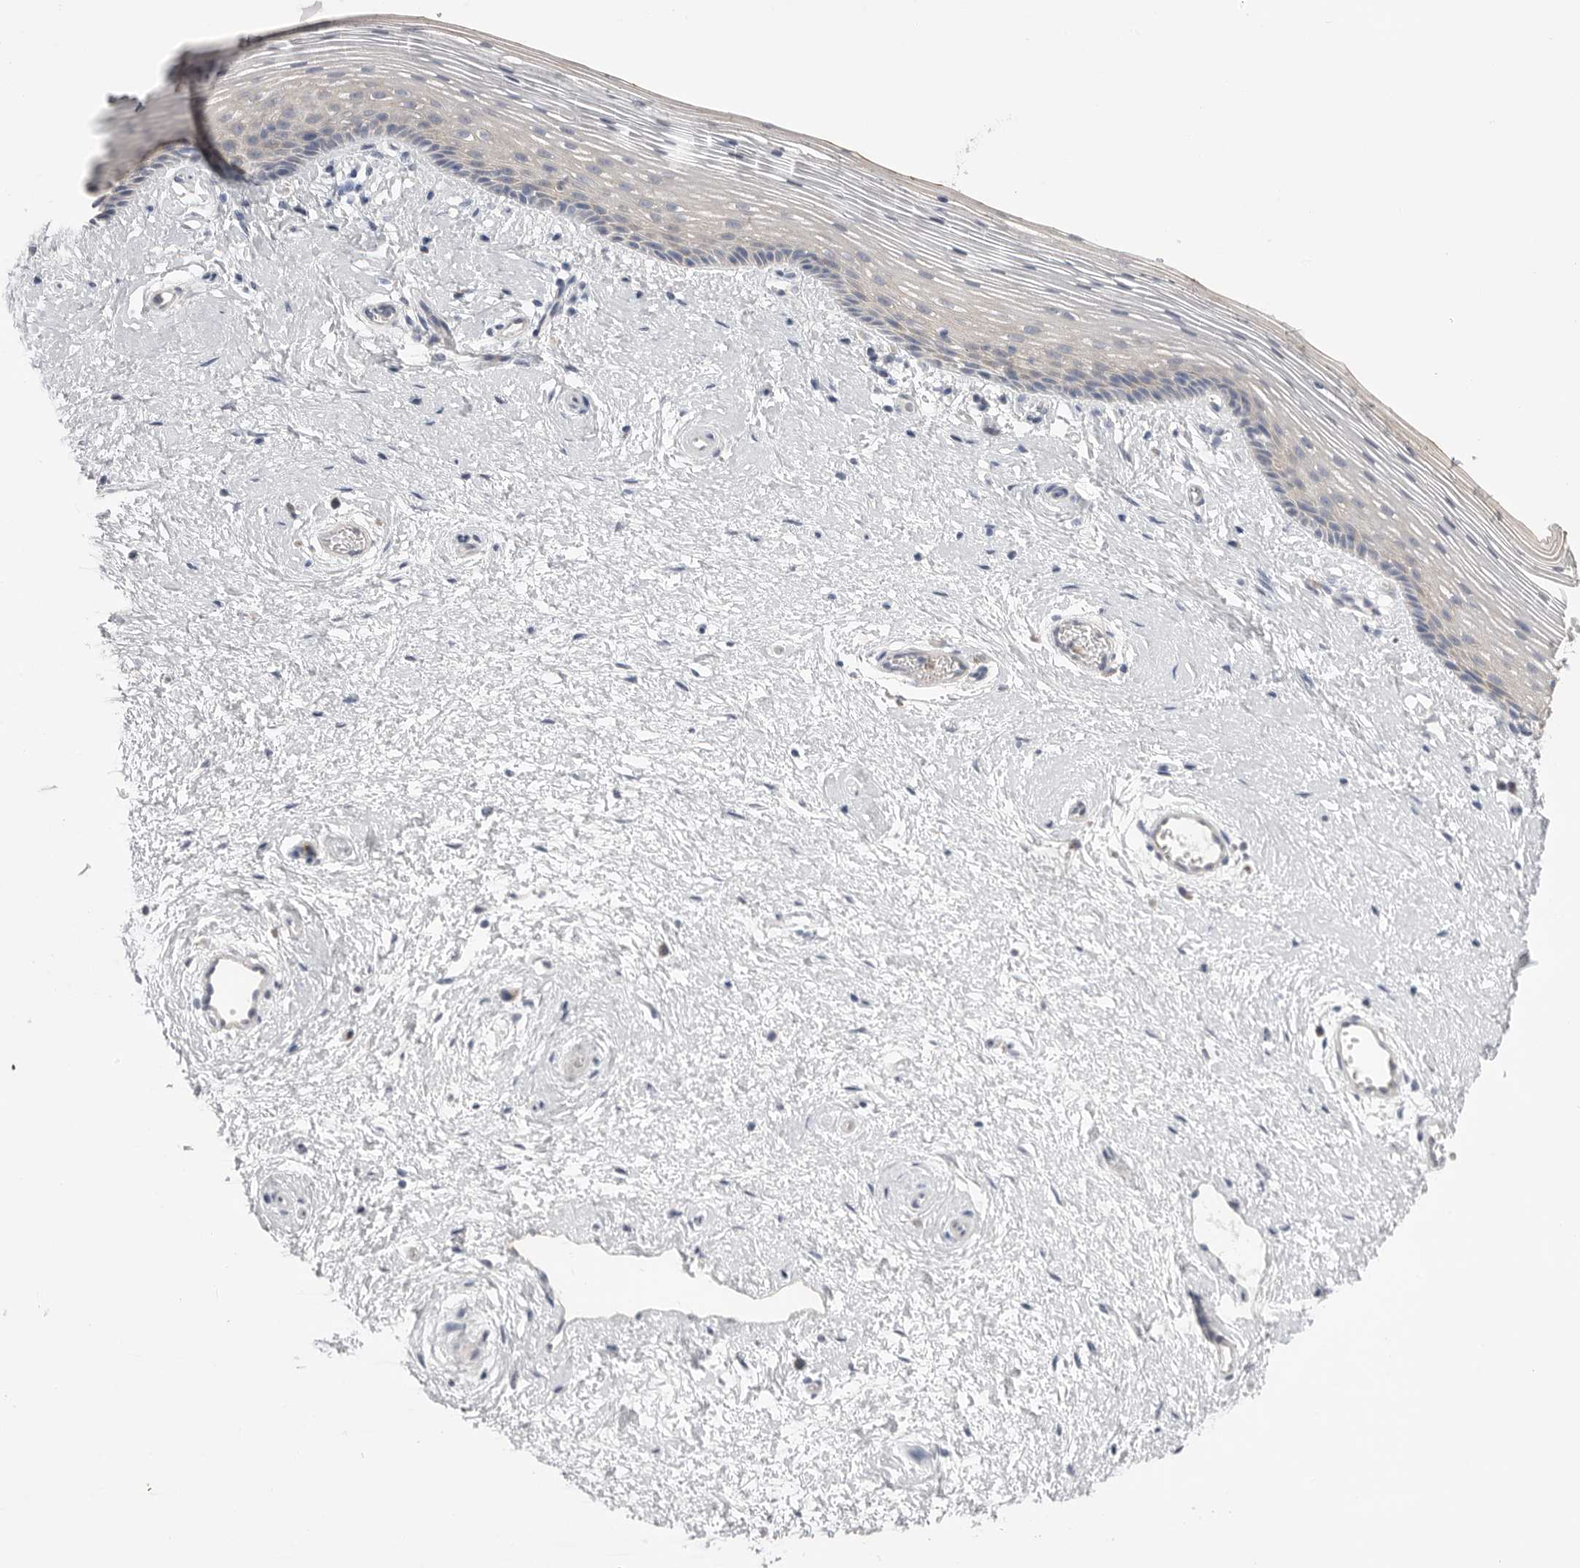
{"staining": {"intensity": "negative", "quantity": "none", "location": "none"}, "tissue": "vagina", "cell_type": "Squamous epithelial cells", "image_type": "normal", "snomed": [{"axis": "morphology", "description": "Normal tissue, NOS"}, {"axis": "topography", "description": "Vagina"}], "caption": "An image of human vagina is negative for staining in squamous epithelial cells. (Brightfield microscopy of DAB (3,3'-diaminobenzidine) immunohistochemistry (IHC) at high magnification).", "gene": "CCDC126", "patient": {"sex": "female", "age": 46}}